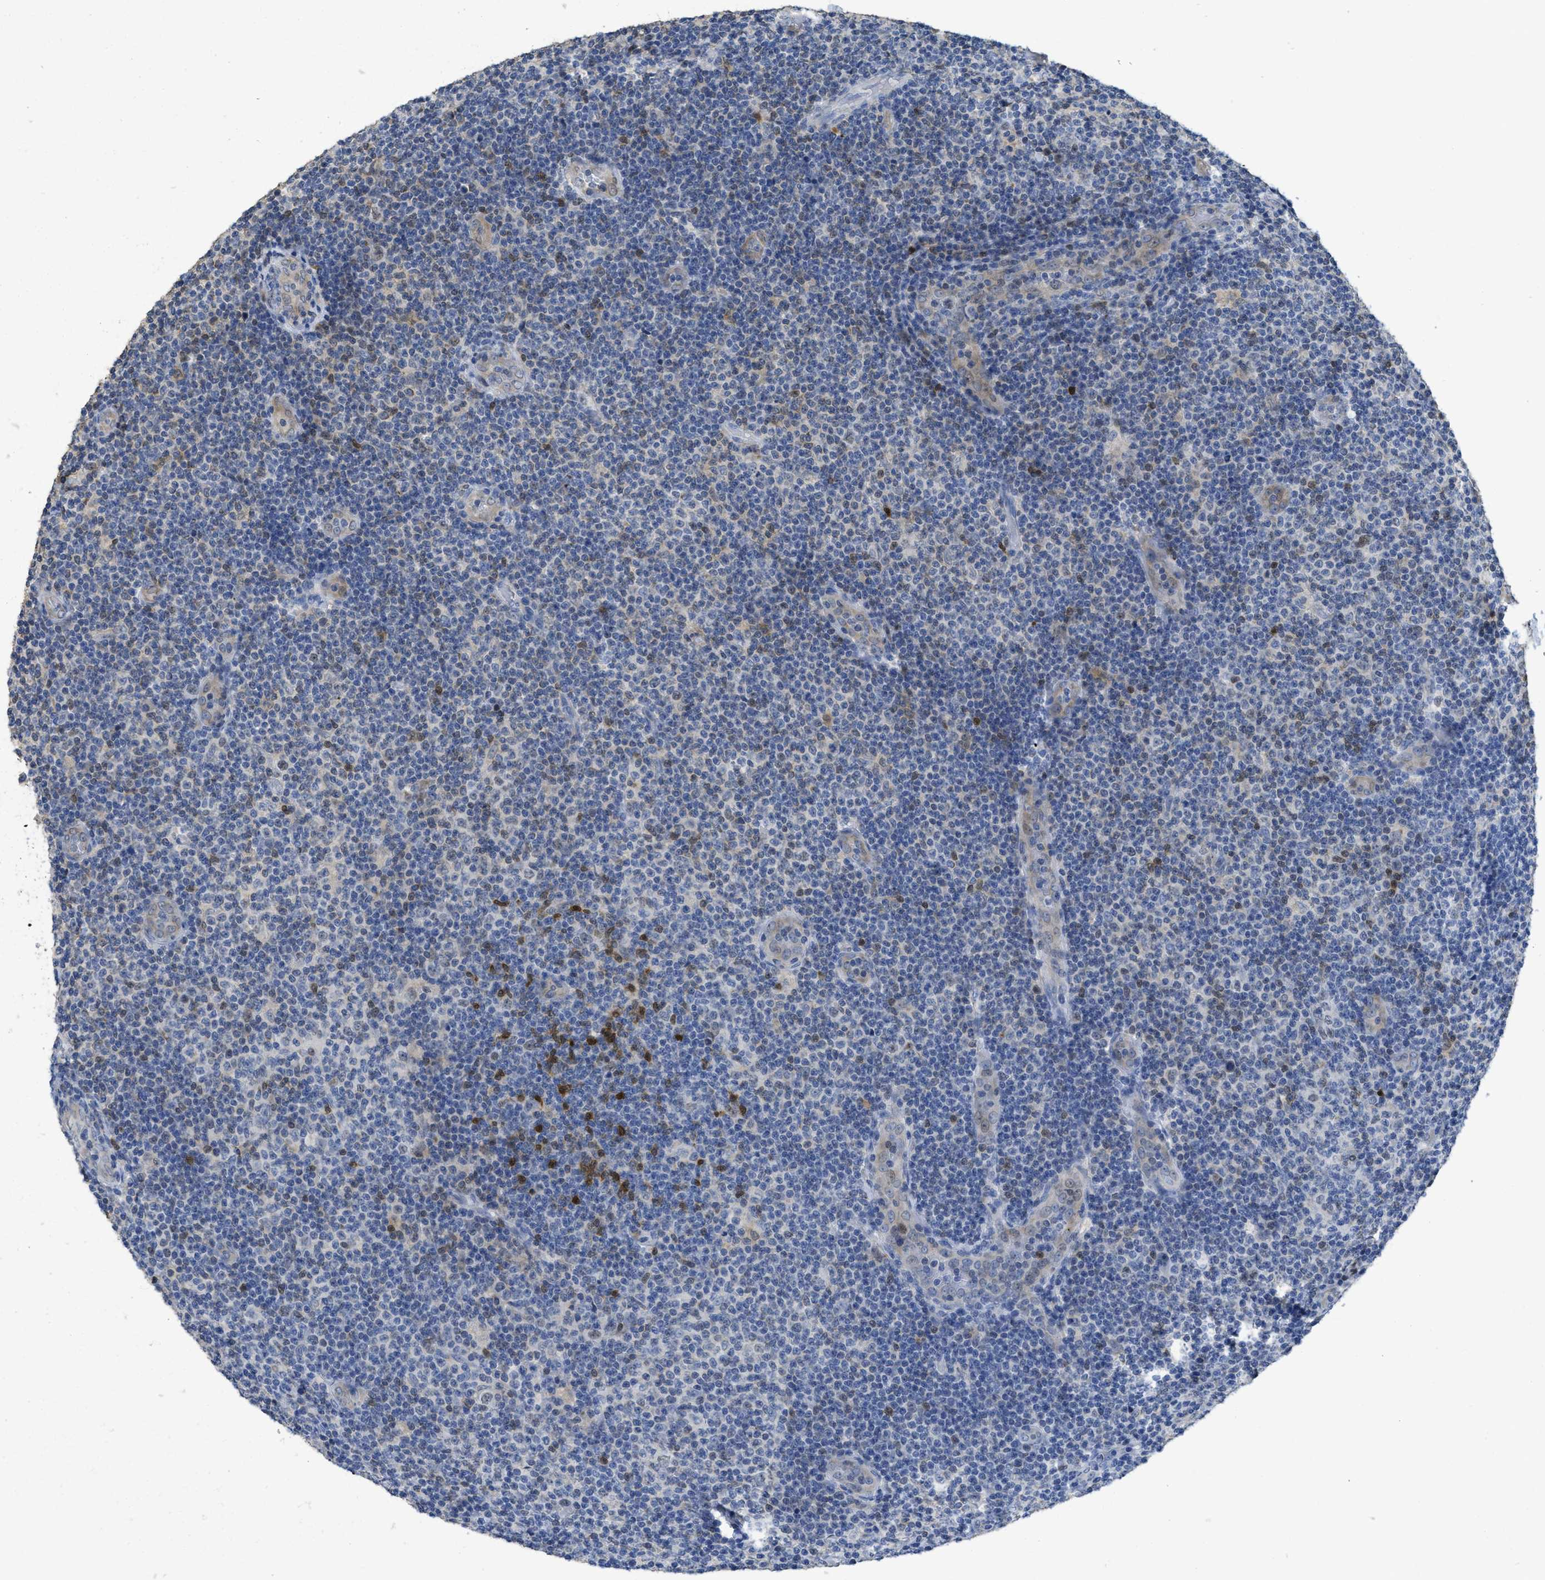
{"staining": {"intensity": "negative", "quantity": "none", "location": "none"}, "tissue": "lymphoma", "cell_type": "Tumor cells", "image_type": "cancer", "snomed": [{"axis": "morphology", "description": "Malignant lymphoma, non-Hodgkin's type, Low grade"}, {"axis": "topography", "description": "Lymph node"}], "caption": "This is an IHC histopathology image of malignant lymphoma, non-Hodgkin's type (low-grade). There is no positivity in tumor cells.", "gene": "SFXN2", "patient": {"sex": "male", "age": 83}}